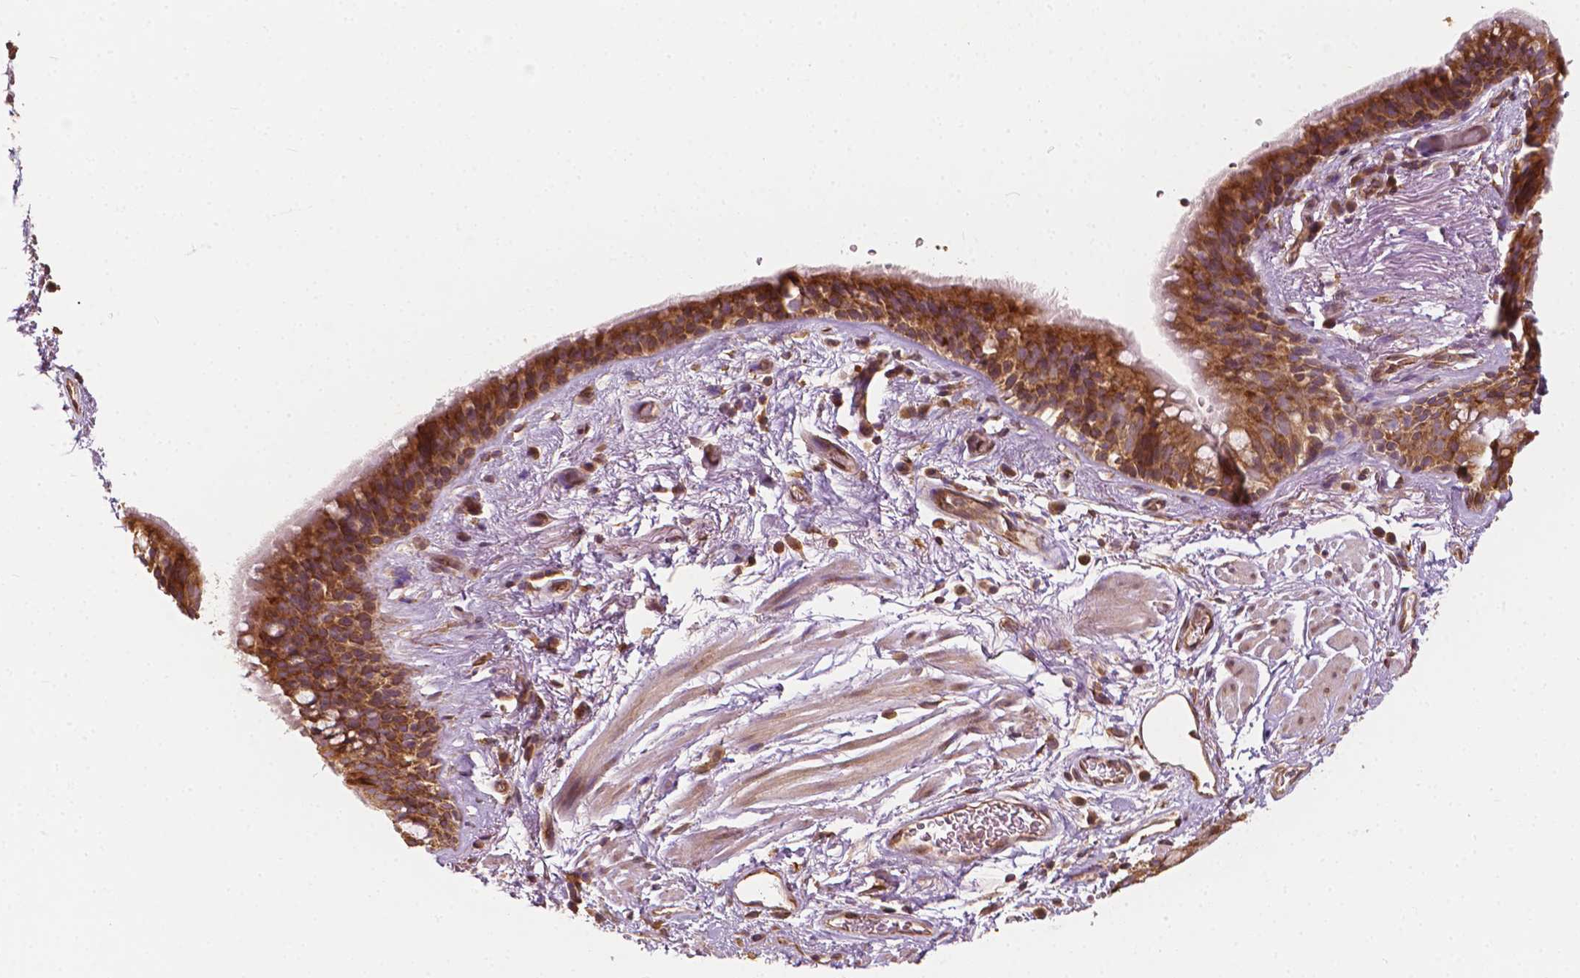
{"staining": {"intensity": "moderate", "quantity": ">75%", "location": "cytoplasmic/membranous"}, "tissue": "bronchus", "cell_type": "Respiratory epithelial cells", "image_type": "normal", "snomed": [{"axis": "morphology", "description": "Normal tissue, NOS"}, {"axis": "topography", "description": "Cartilage tissue"}, {"axis": "topography", "description": "Bronchus"}], "caption": "DAB immunohistochemical staining of unremarkable bronchus exhibits moderate cytoplasmic/membranous protein positivity in about >75% of respiratory epithelial cells.", "gene": "G3BP1", "patient": {"sex": "male", "age": 58}}